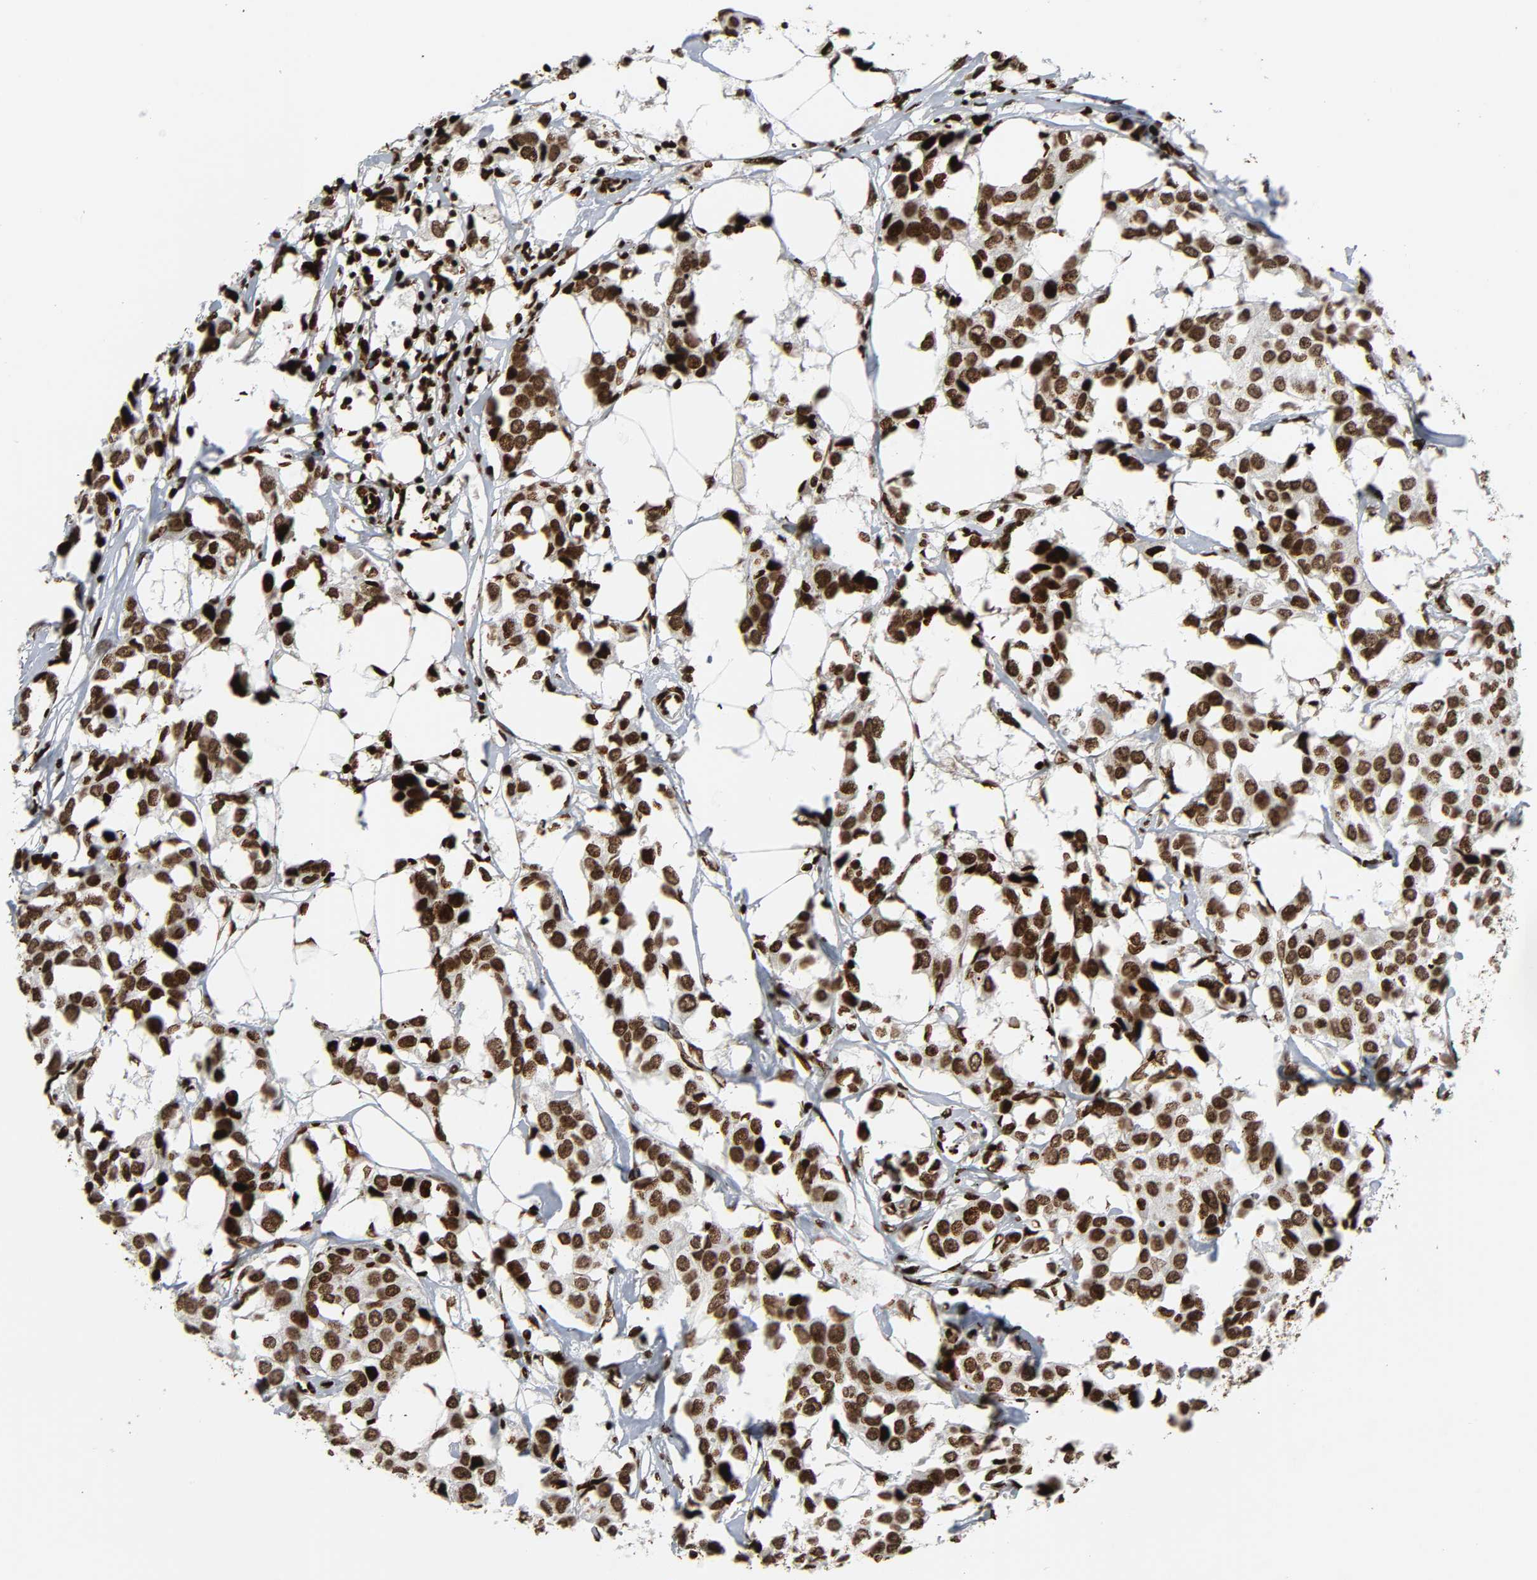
{"staining": {"intensity": "strong", "quantity": ">75%", "location": "nuclear"}, "tissue": "breast cancer", "cell_type": "Tumor cells", "image_type": "cancer", "snomed": [{"axis": "morphology", "description": "Duct carcinoma"}, {"axis": "topography", "description": "Breast"}], "caption": "Invasive ductal carcinoma (breast) stained with a protein marker exhibits strong staining in tumor cells.", "gene": "RXRA", "patient": {"sex": "female", "age": 80}}